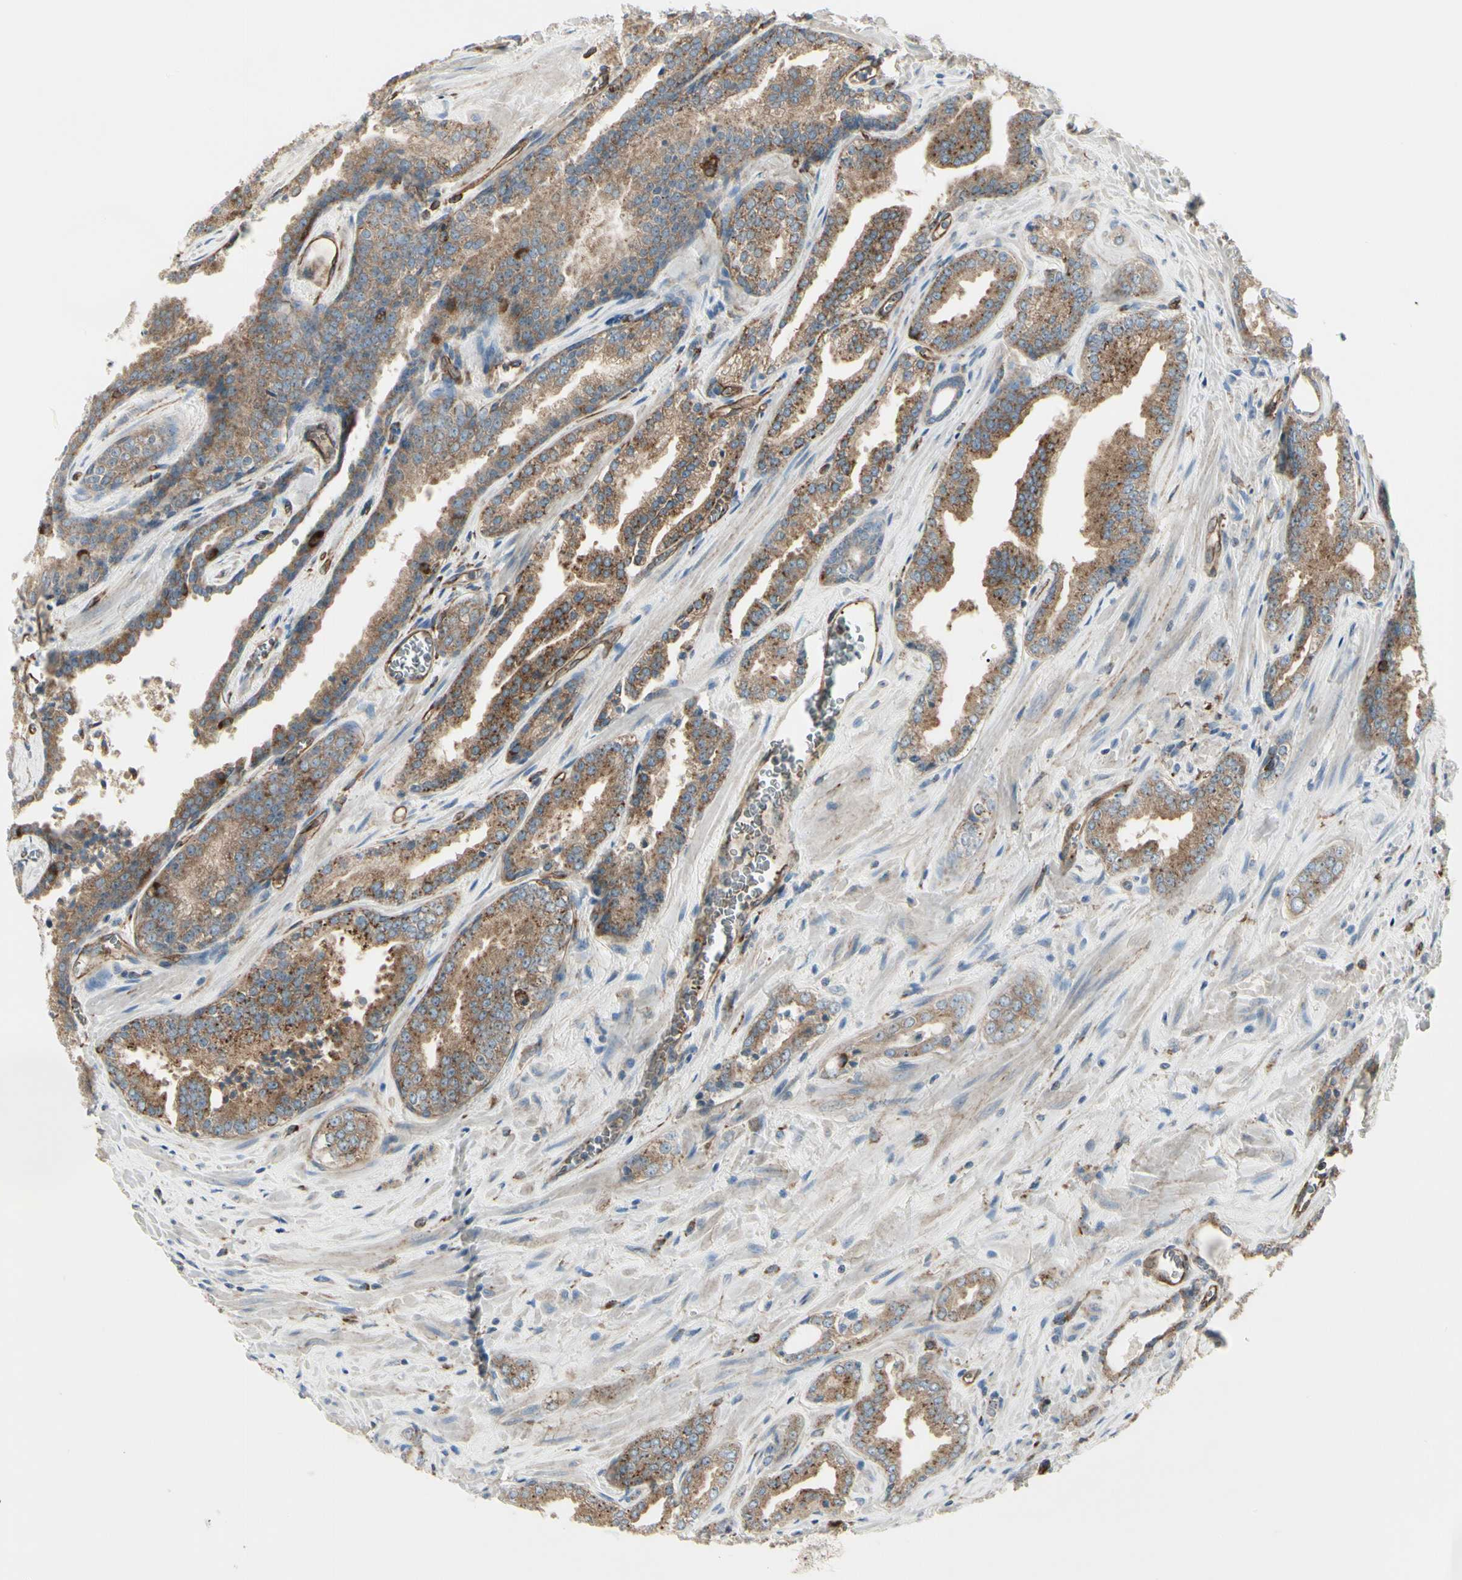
{"staining": {"intensity": "moderate", "quantity": ">75%", "location": "cytoplasmic/membranous"}, "tissue": "prostate cancer", "cell_type": "Tumor cells", "image_type": "cancer", "snomed": [{"axis": "morphology", "description": "Adenocarcinoma, Low grade"}, {"axis": "topography", "description": "Prostate"}], "caption": "The histopathology image displays staining of prostate adenocarcinoma (low-grade), revealing moderate cytoplasmic/membranous protein staining (brown color) within tumor cells. Using DAB (3,3'-diaminobenzidine) (brown) and hematoxylin (blue) stains, captured at high magnification using brightfield microscopy.", "gene": "ATP6V1B2", "patient": {"sex": "male", "age": 60}}